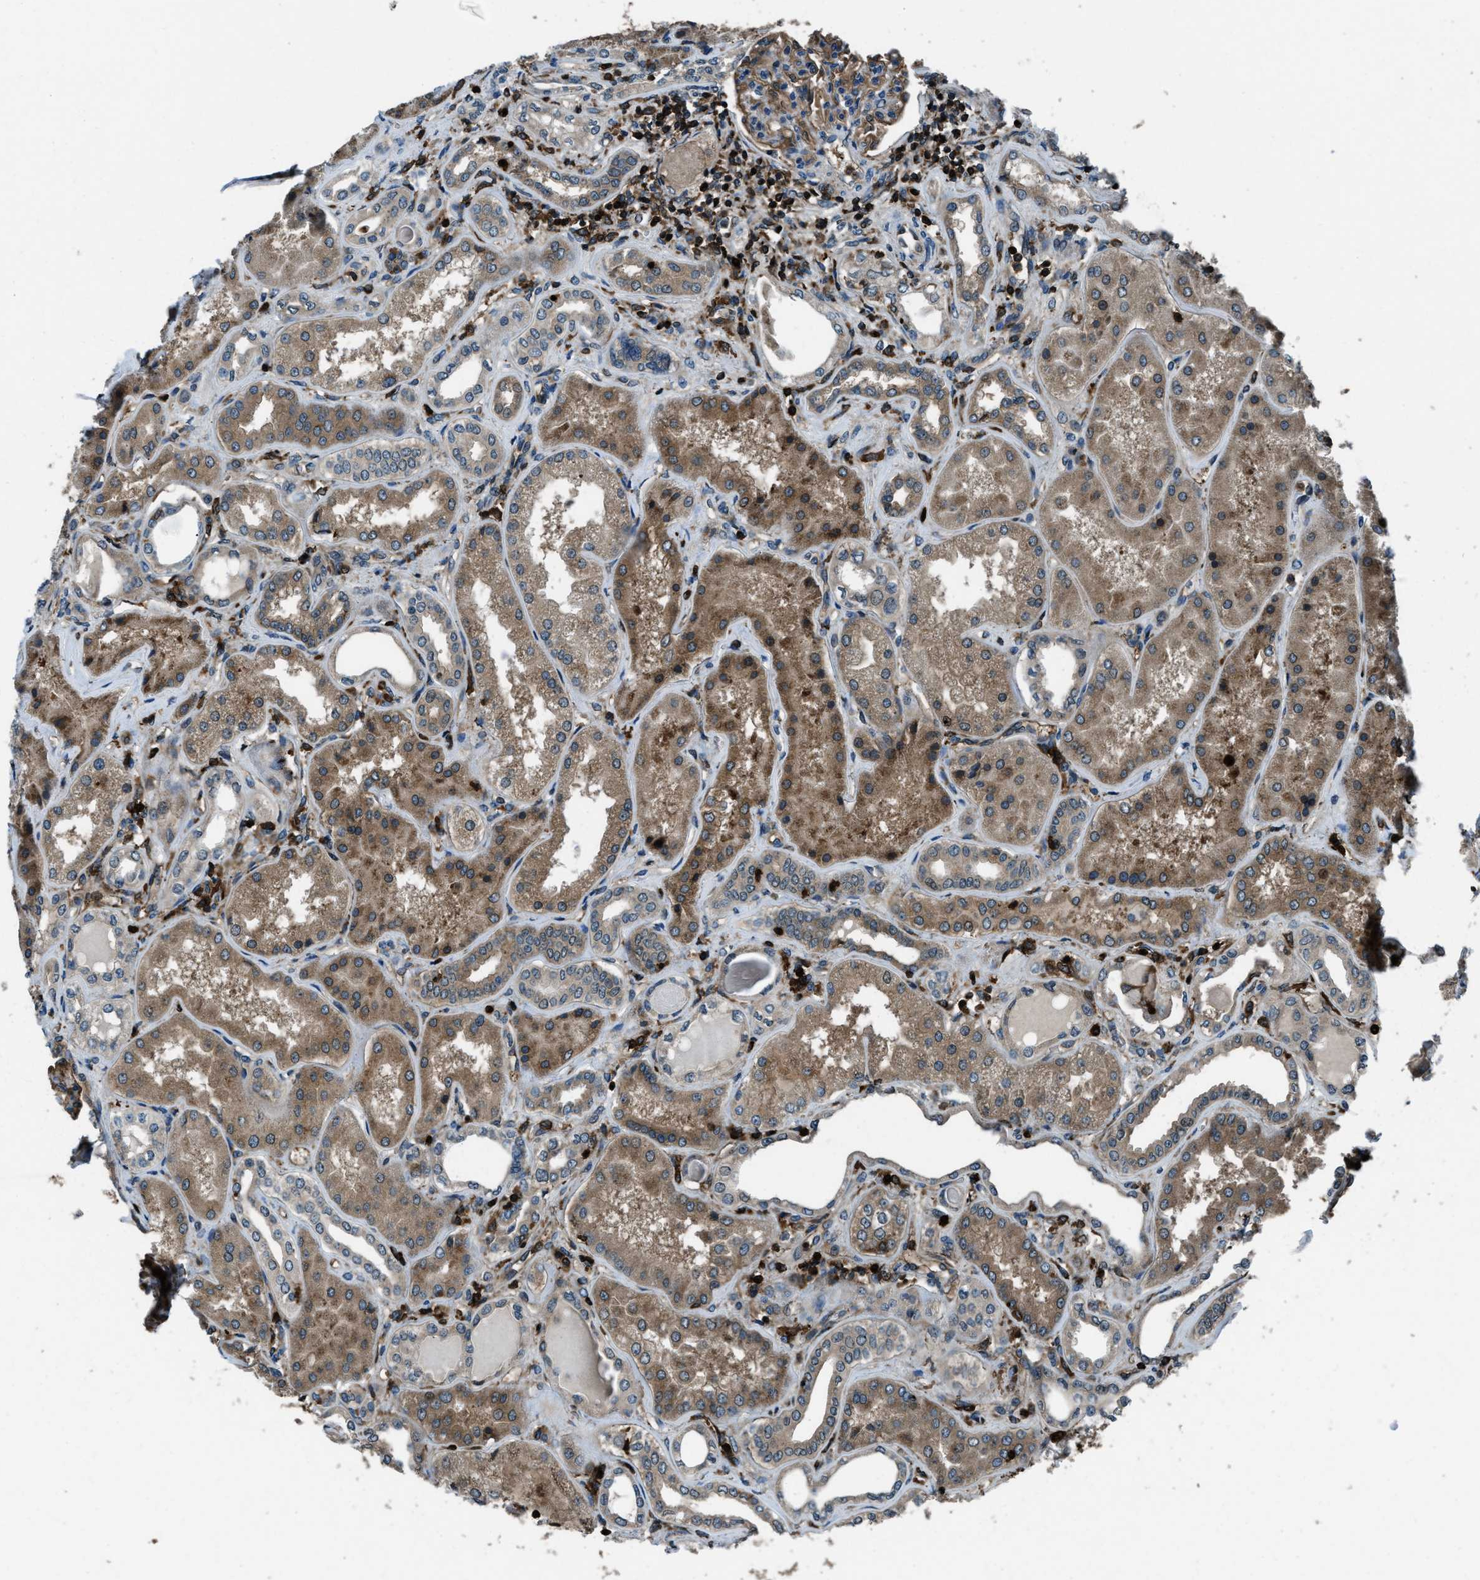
{"staining": {"intensity": "strong", "quantity": ">75%", "location": "cytoplasmic/membranous"}, "tissue": "kidney", "cell_type": "Cells in glomeruli", "image_type": "normal", "snomed": [{"axis": "morphology", "description": "Normal tissue, NOS"}, {"axis": "topography", "description": "Kidney"}], "caption": "A high amount of strong cytoplasmic/membranous expression is present in approximately >75% of cells in glomeruli in unremarkable kidney.", "gene": "SNX30", "patient": {"sex": "female", "age": 56}}